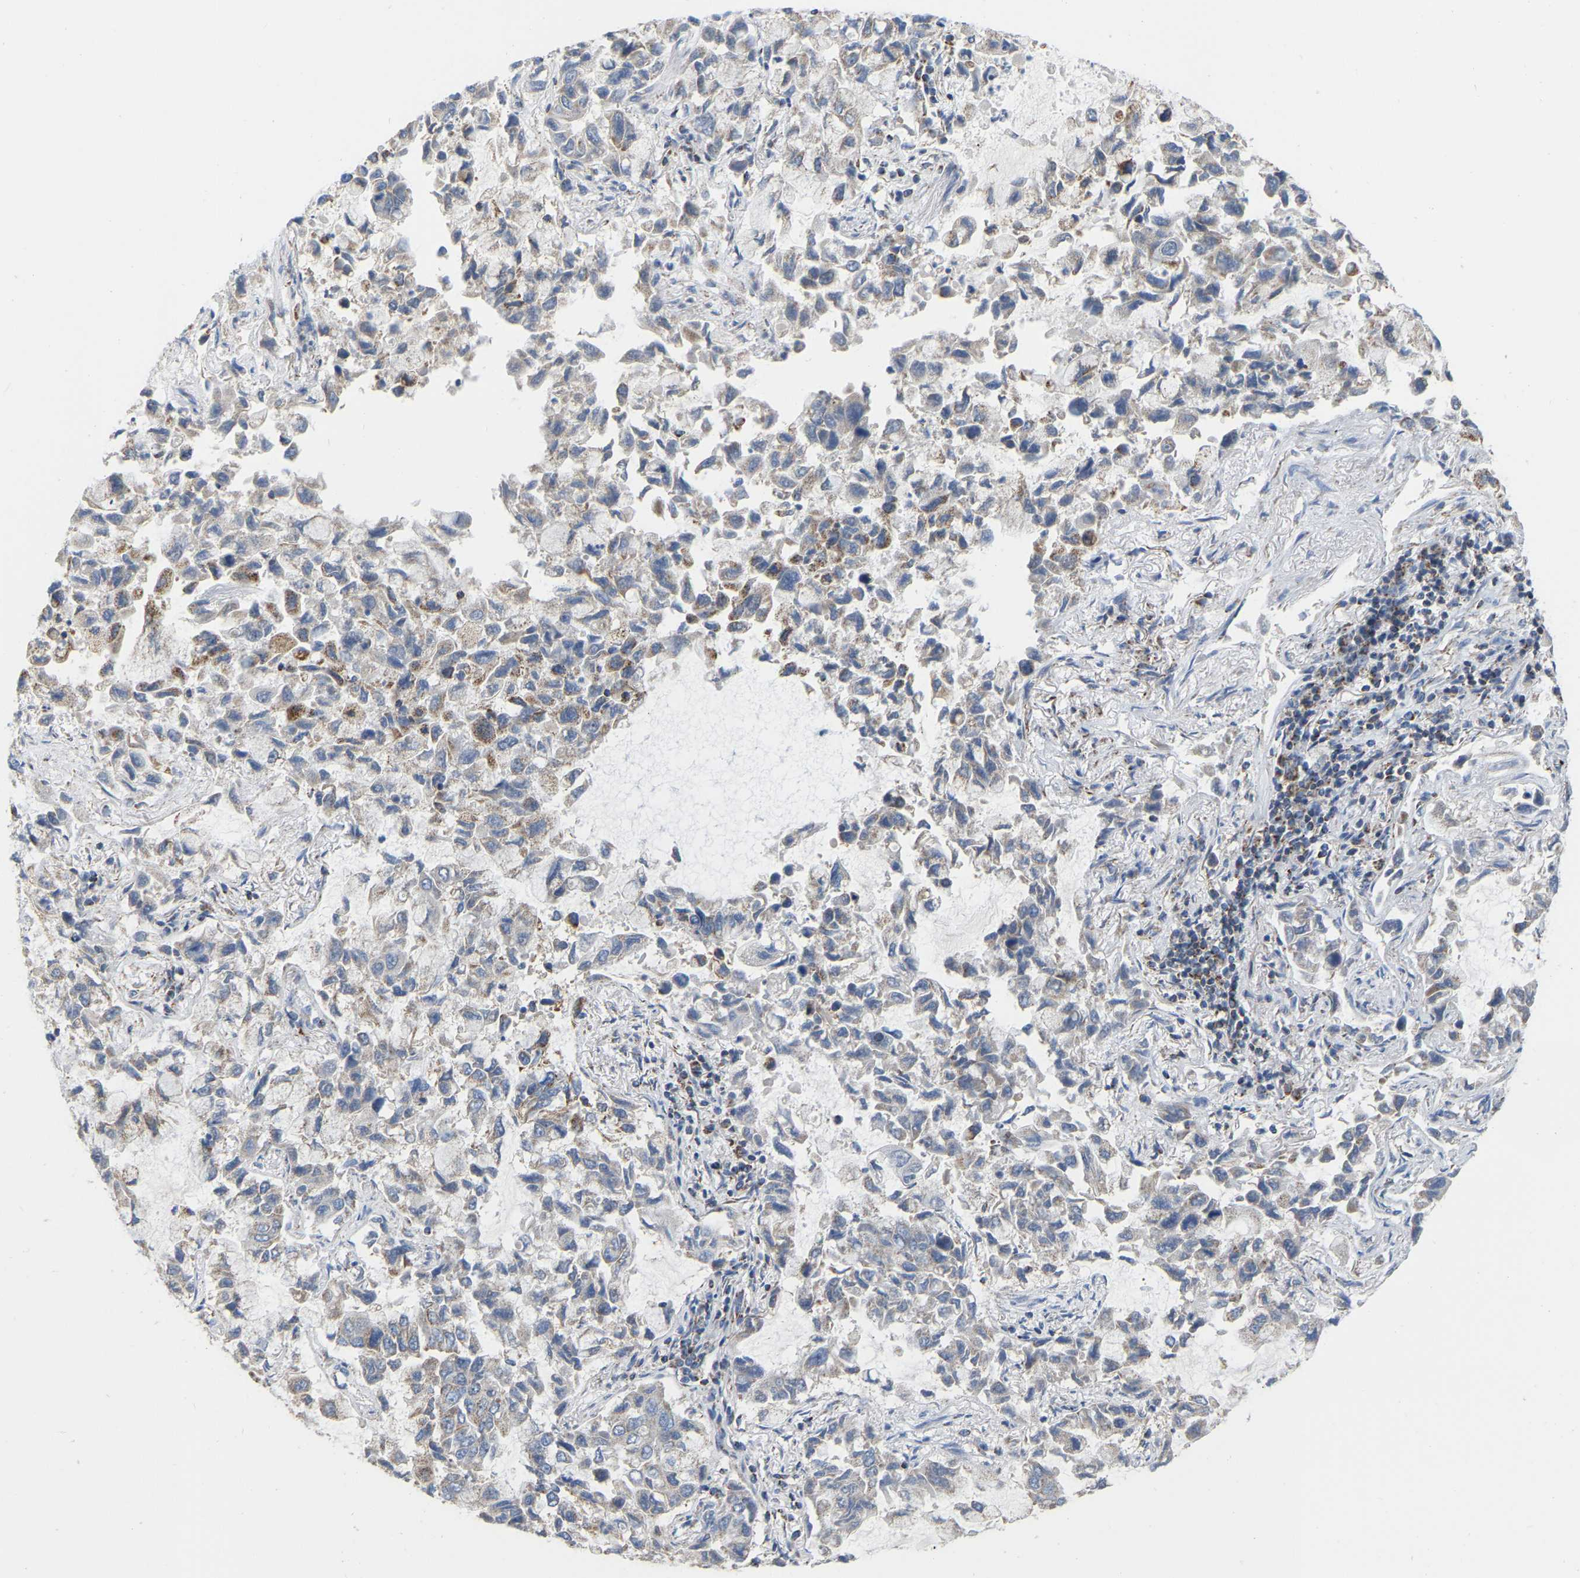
{"staining": {"intensity": "negative", "quantity": "none", "location": "none"}, "tissue": "lung cancer", "cell_type": "Tumor cells", "image_type": "cancer", "snomed": [{"axis": "morphology", "description": "Adenocarcinoma, NOS"}, {"axis": "topography", "description": "Lung"}], "caption": "This is an IHC image of lung cancer. There is no staining in tumor cells.", "gene": "CBLB", "patient": {"sex": "male", "age": 64}}